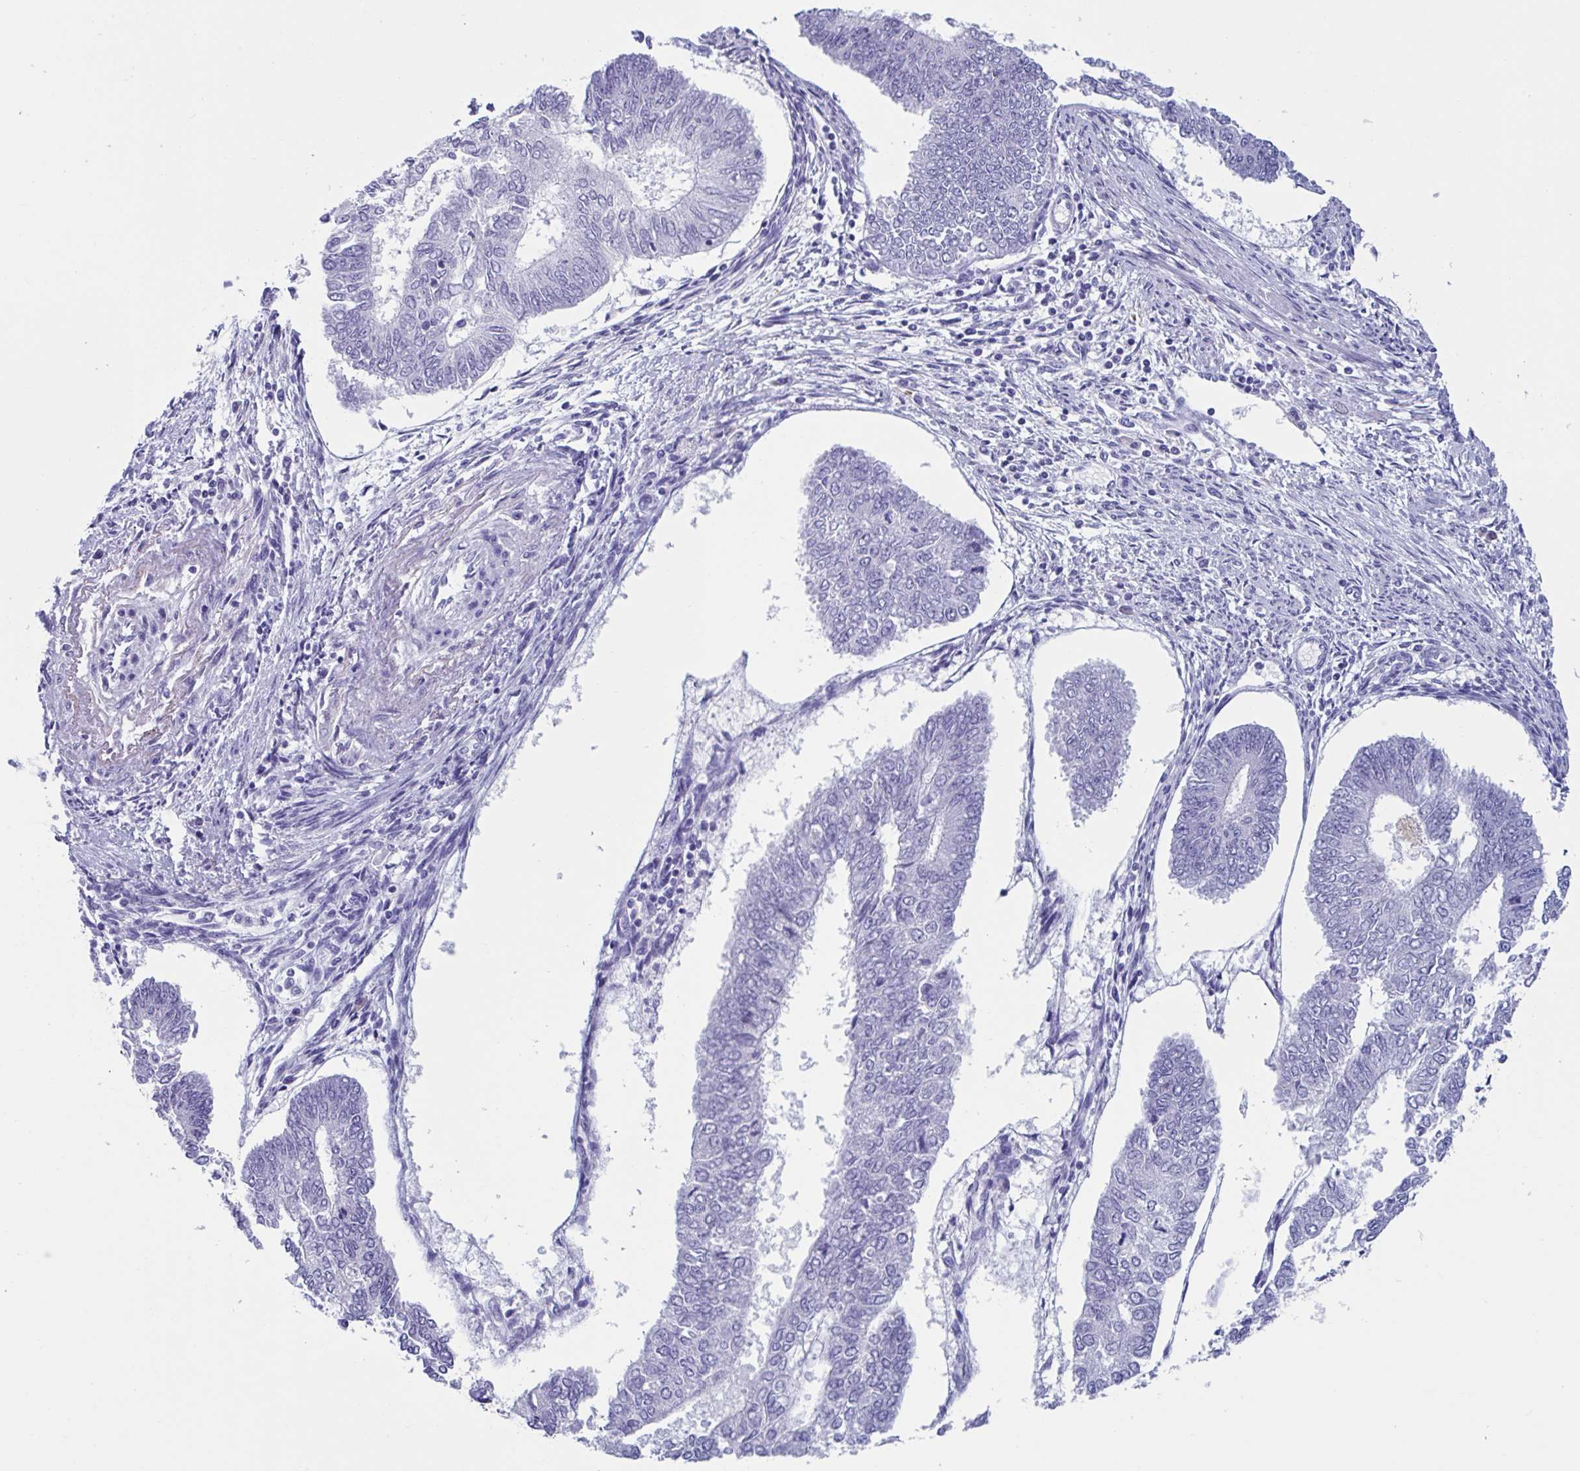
{"staining": {"intensity": "negative", "quantity": "none", "location": "none"}, "tissue": "endometrial cancer", "cell_type": "Tumor cells", "image_type": "cancer", "snomed": [{"axis": "morphology", "description": "Adenocarcinoma, NOS"}, {"axis": "topography", "description": "Endometrium"}], "caption": "Endometrial adenocarcinoma was stained to show a protein in brown. There is no significant positivity in tumor cells.", "gene": "USP35", "patient": {"sex": "female", "age": 68}}